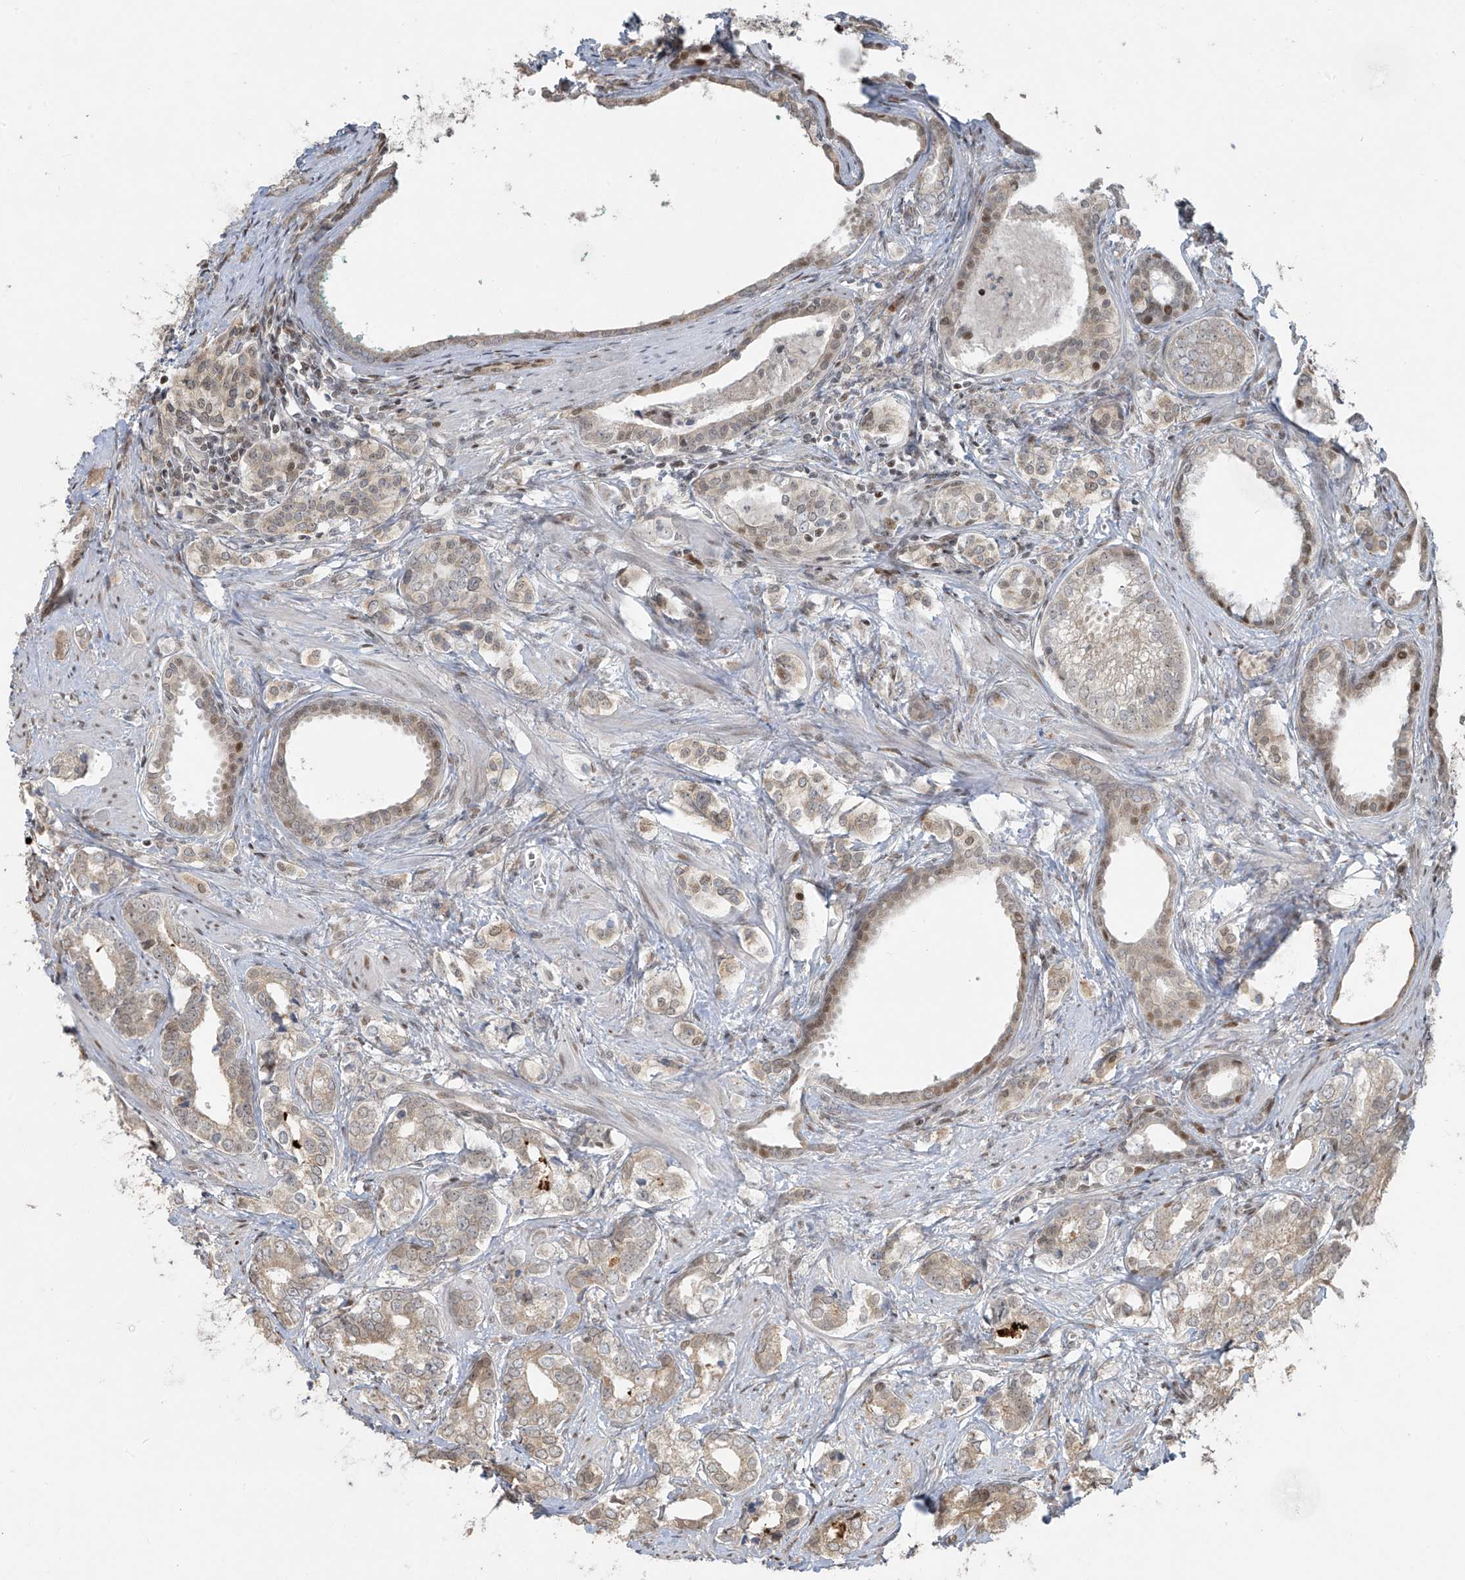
{"staining": {"intensity": "moderate", "quantity": "<25%", "location": "nuclear"}, "tissue": "prostate cancer", "cell_type": "Tumor cells", "image_type": "cancer", "snomed": [{"axis": "morphology", "description": "Adenocarcinoma, High grade"}, {"axis": "topography", "description": "Prostate"}], "caption": "Immunohistochemistry histopathology image of prostate cancer (adenocarcinoma (high-grade)) stained for a protein (brown), which displays low levels of moderate nuclear positivity in about <25% of tumor cells.", "gene": "TTC22", "patient": {"sex": "male", "age": 62}}